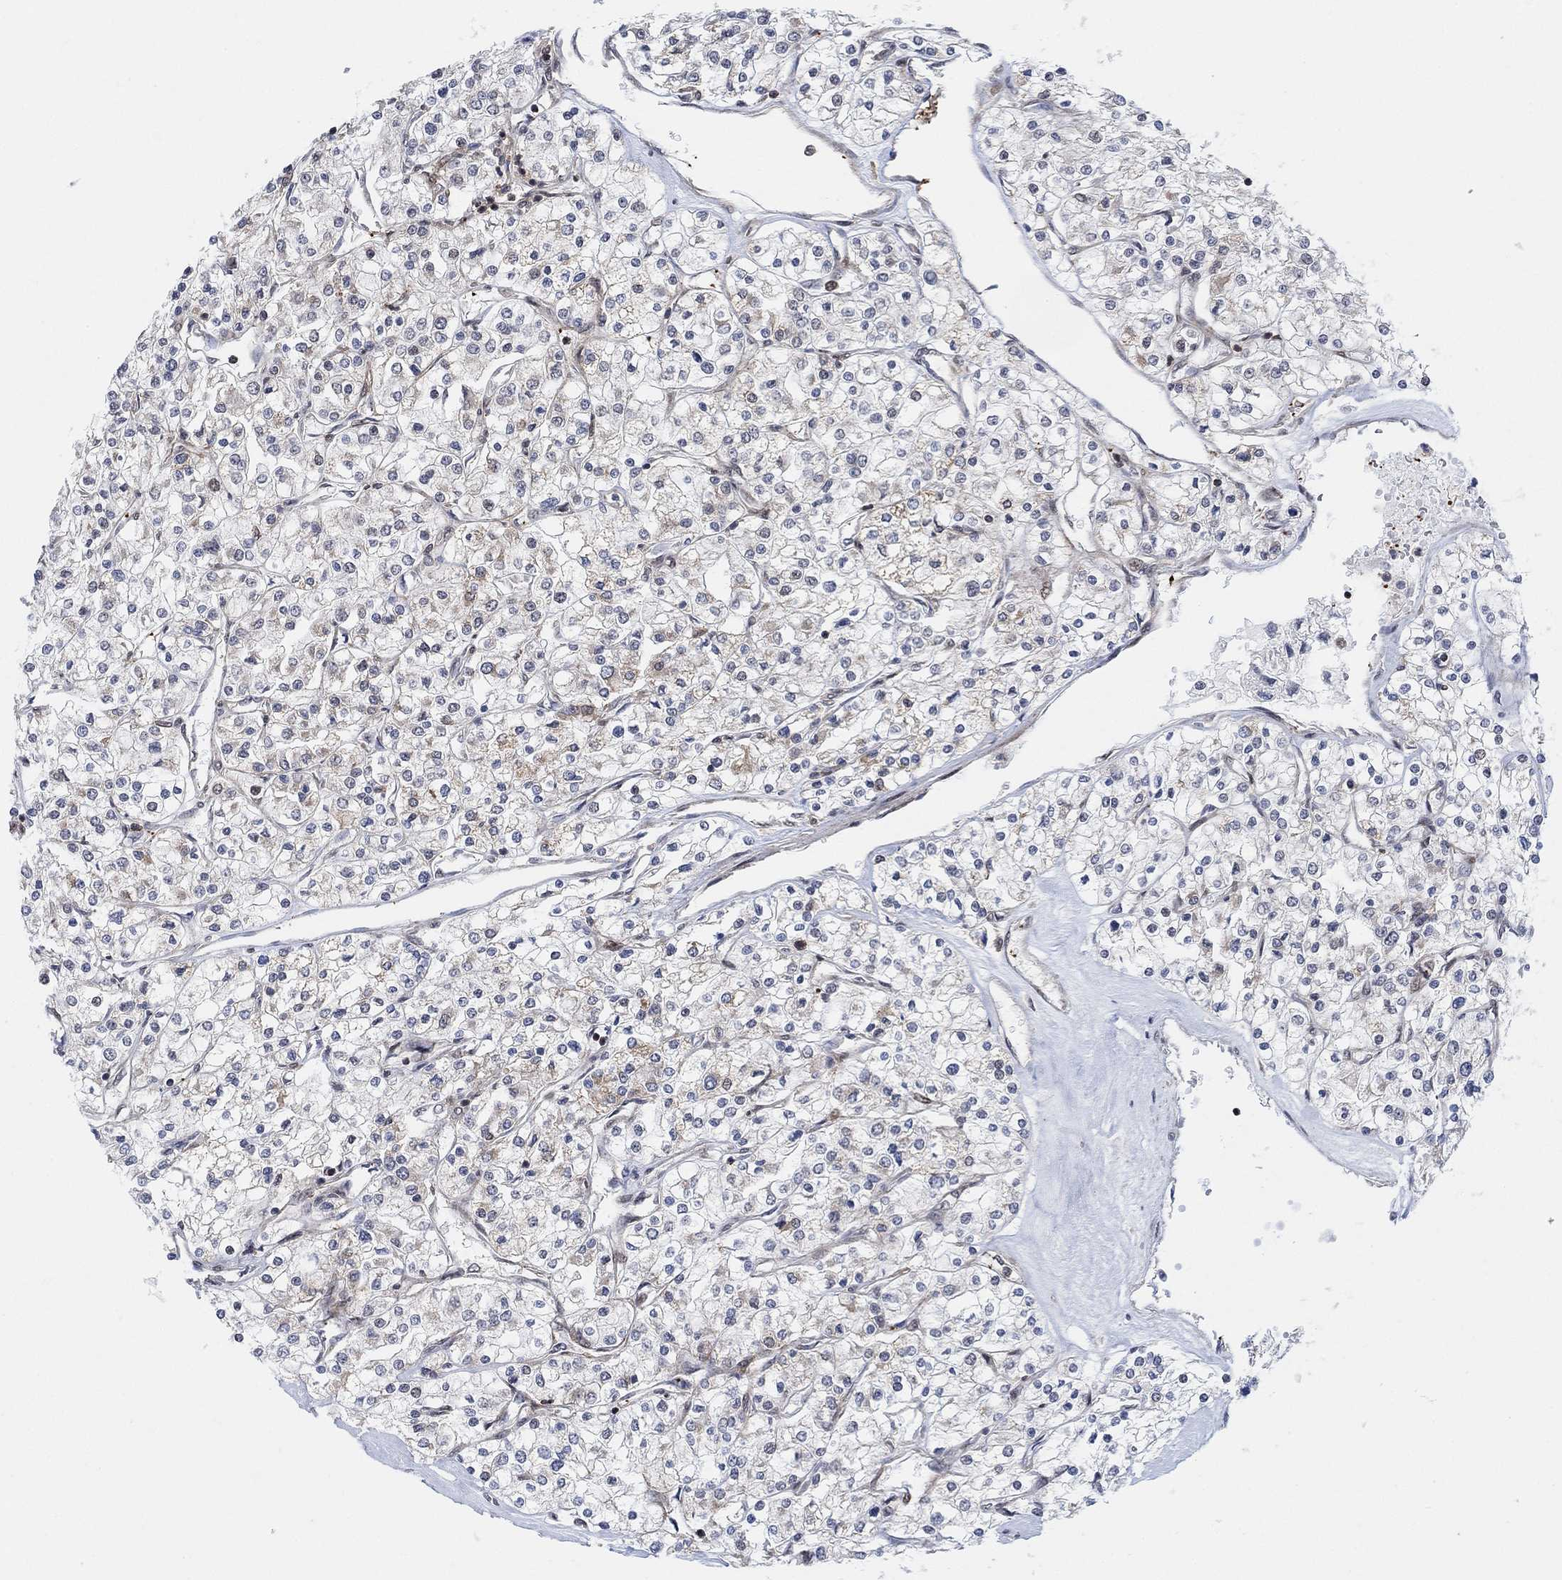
{"staining": {"intensity": "weak", "quantity": "<25%", "location": "cytoplasmic/membranous"}, "tissue": "renal cancer", "cell_type": "Tumor cells", "image_type": "cancer", "snomed": [{"axis": "morphology", "description": "Adenocarcinoma, NOS"}, {"axis": "topography", "description": "Kidney"}], "caption": "Tumor cells are negative for brown protein staining in adenocarcinoma (renal).", "gene": "PWWP2B", "patient": {"sex": "male", "age": 80}}